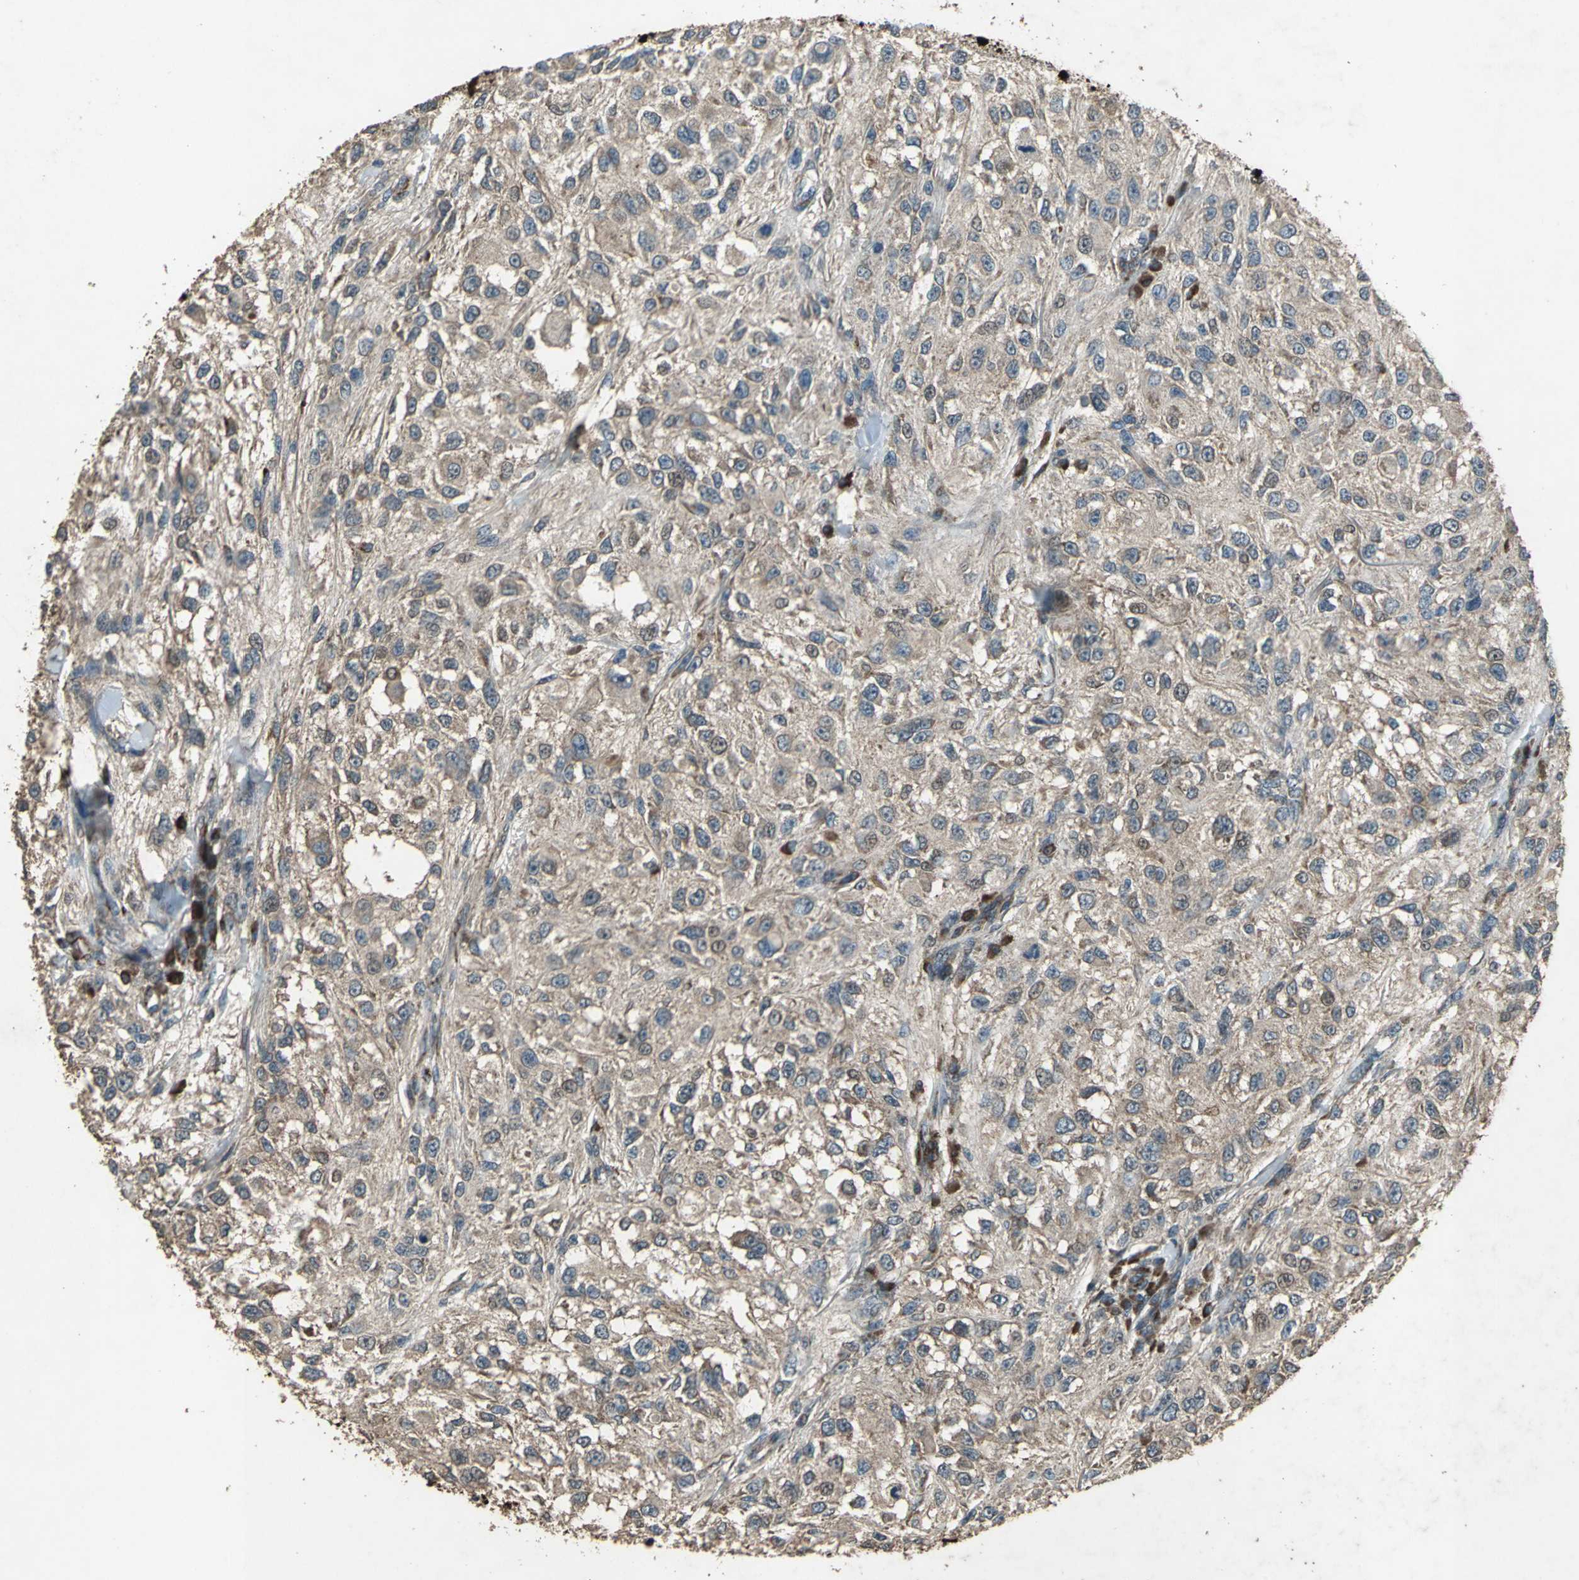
{"staining": {"intensity": "moderate", "quantity": ">75%", "location": "cytoplasmic/membranous"}, "tissue": "melanoma", "cell_type": "Tumor cells", "image_type": "cancer", "snomed": [{"axis": "morphology", "description": "Necrosis, NOS"}, {"axis": "morphology", "description": "Malignant melanoma, NOS"}, {"axis": "topography", "description": "Skin"}], "caption": "This histopathology image shows immunohistochemistry (IHC) staining of malignant melanoma, with medium moderate cytoplasmic/membranous staining in approximately >75% of tumor cells.", "gene": "SEPTIN4", "patient": {"sex": "female", "age": 87}}